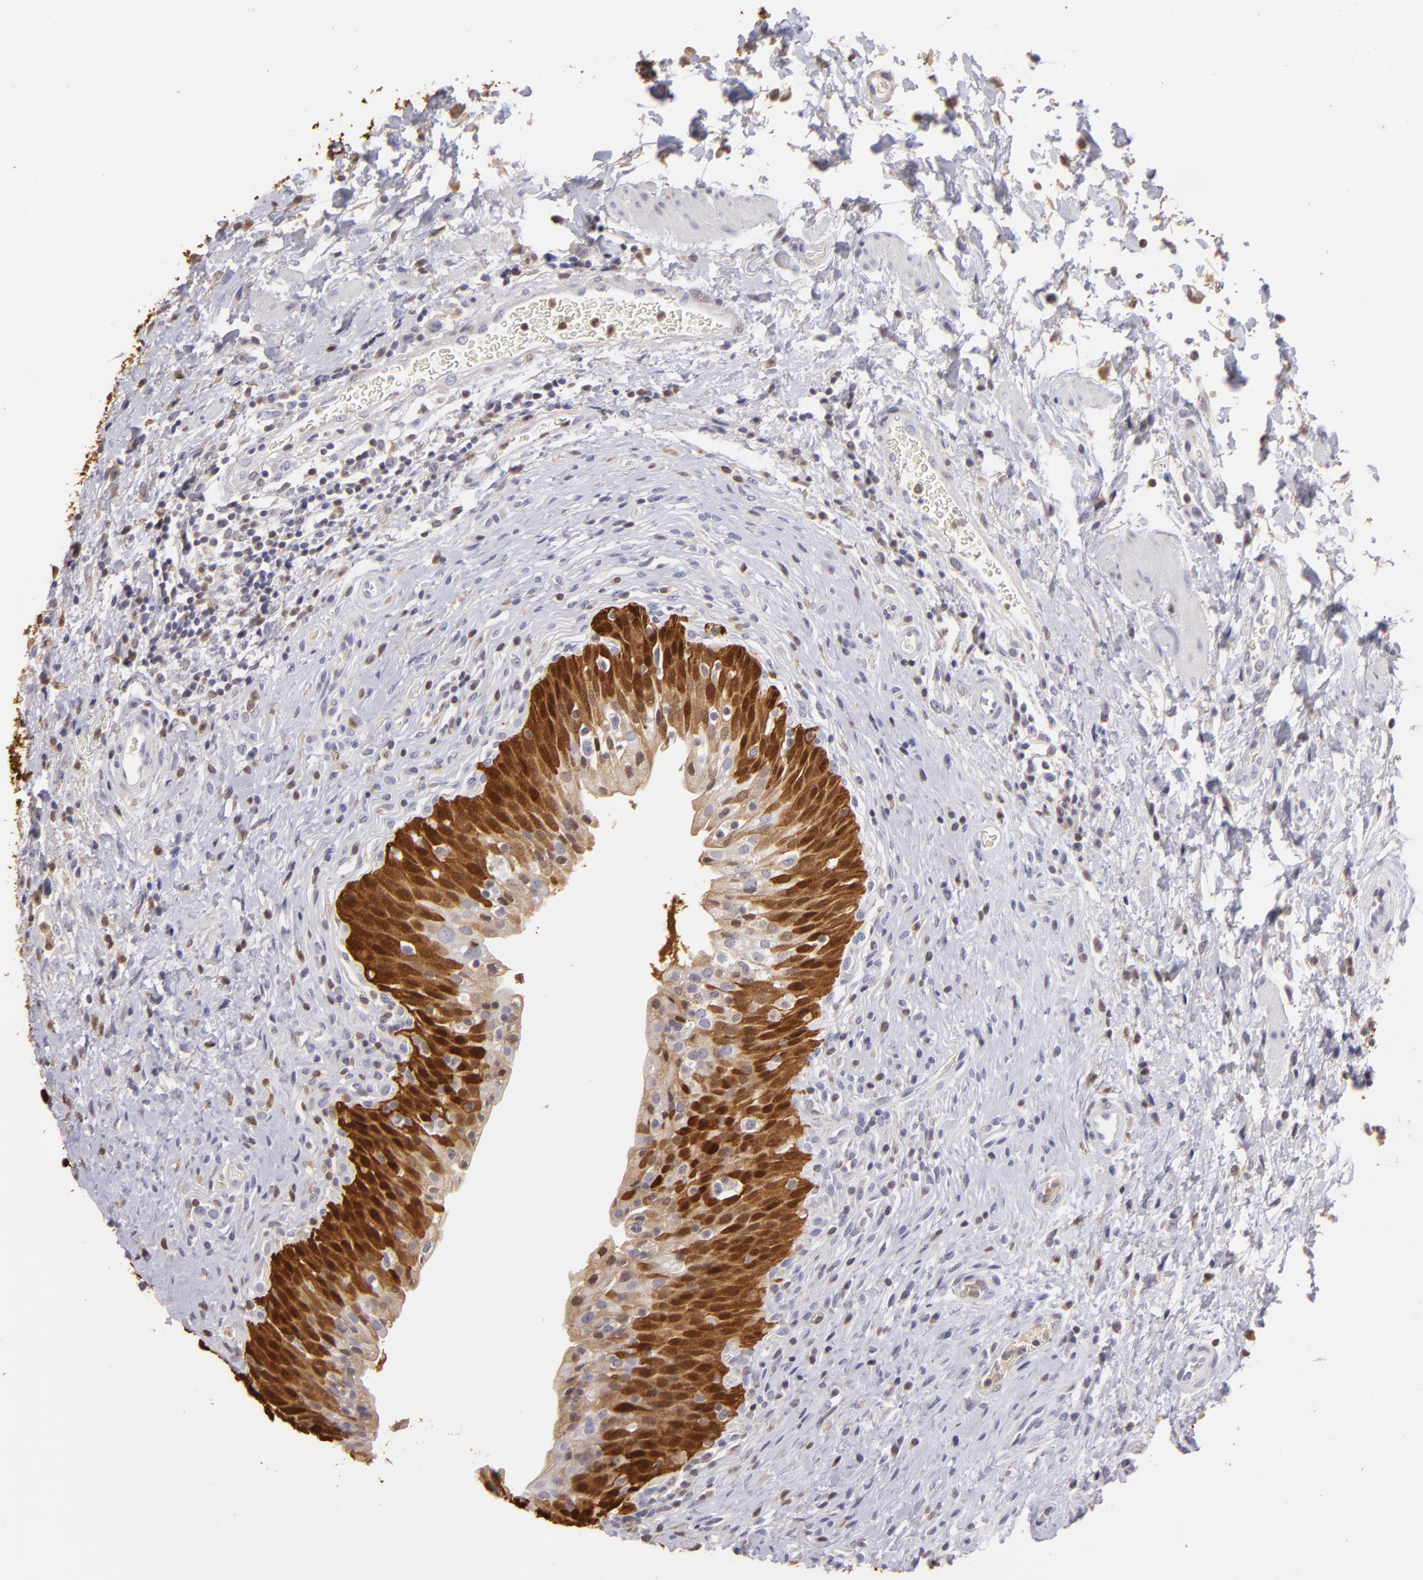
{"staining": {"intensity": "moderate", "quantity": "25%-75%", "location": "cytoplasmic/membranous,nuclear"}, "tissue": "urinary bladder", "cell_type": "Urothelial cells", "image_type": "normal", "snomed": [{"axis": "morphology", "description": "Normal tissue, NOS"}, {"axis": "topography", "description": "Urinary bladder"}], "caption": "The immunohistochemical stain labels moderate cytoplasmic/membranous,nuclear expression in urothelial cells of unremarkable urinary bladder.", "gene": "S100A2", "patient": {"sex": "male", "age": 51}}